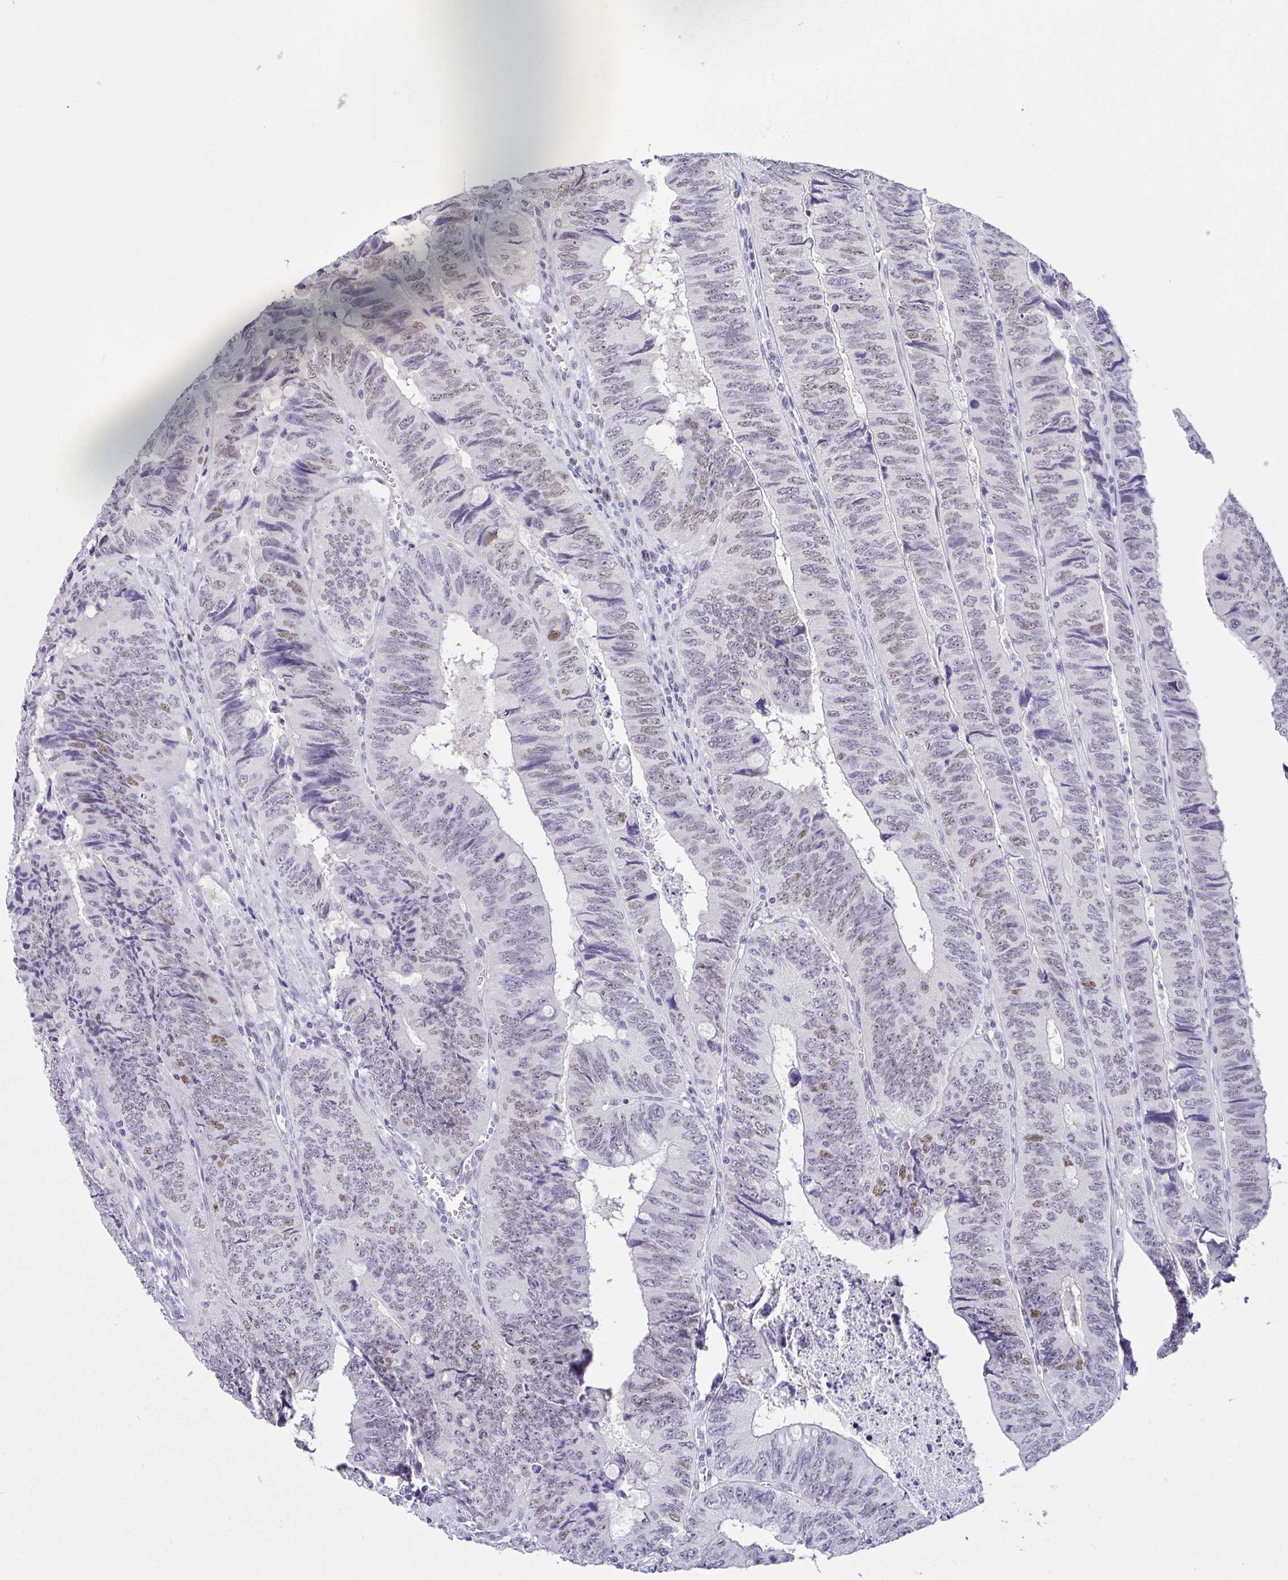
{"staining": {"intensity": "moderate", "quantity": "<25%", "location": "nuclear"}, "tissue": "colorectal cancer", "cell_type": "Tumor cells", "image_type": "cancer", "snomed": [{"axis": "morphology", "description": "Adenocarcinoma, NOS"}, {"axis": "topography", "description": "Colon"}], "caption": "Colorectal adenocarcinoma stained with DAB (3,3'-diaminobenzidine) IHC reveals low levels of moderate nuclear staining in about <25% of tumor cells. The staining was performed using DAB to visualize the protein expression in brown, while the nuclei were stained in blue with hematoxylin (Magnification: 20x).", "gene": "TCF3", "patient": {"sex": "female", "age": 84}}